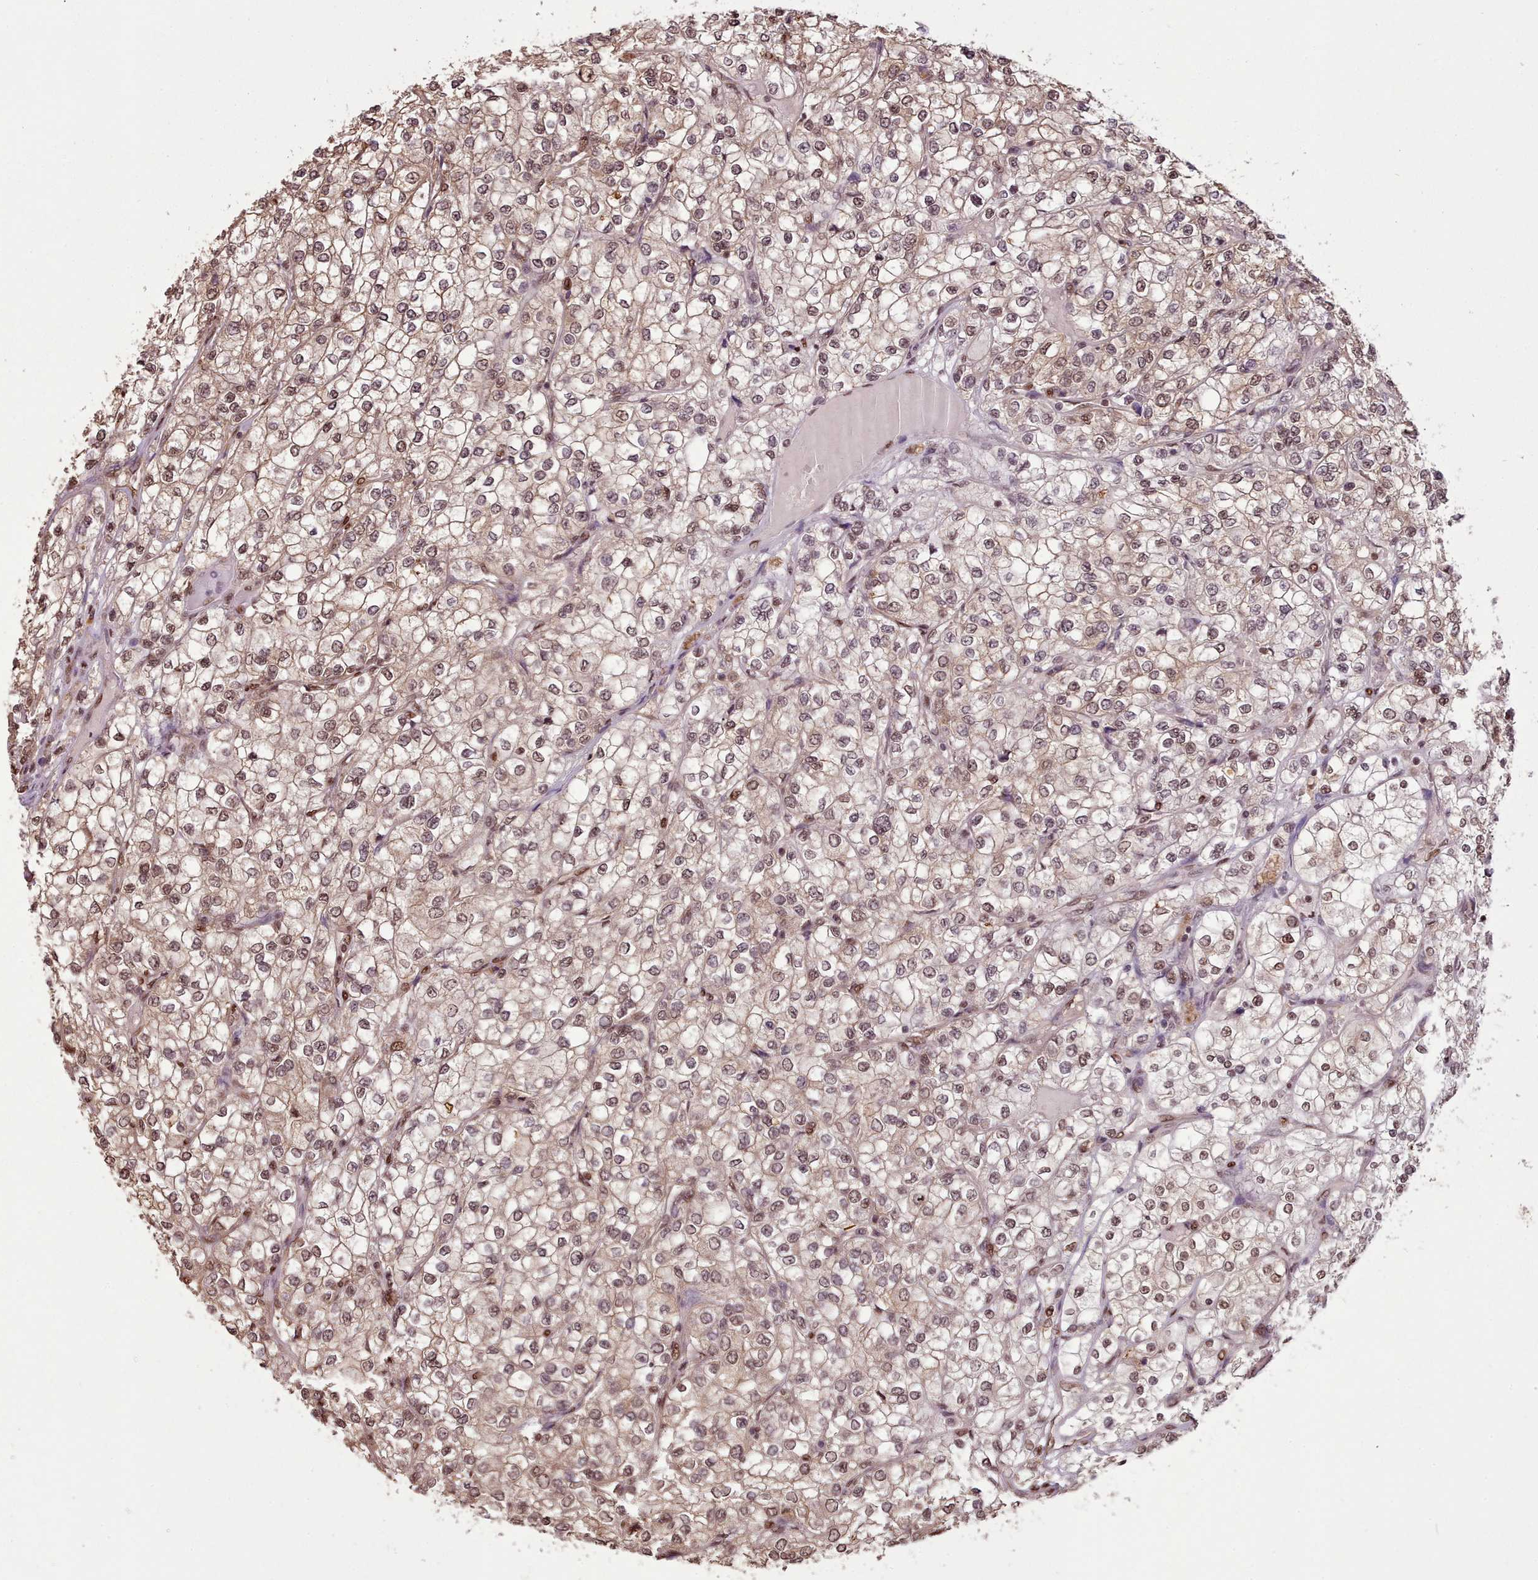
{"staining": {"intensity": "moderate", "quantity": ">75%", "location": "nuclear"}, "tissue": "renal cancer", "cell_type": "Tumor cells", "image_type": "cancer", "snomed": [{"axis": "morphology", "description": "Adenocarcinoma, NOS"}, {"axis": "topography", "description": "Kidney"}], "caption": "Protein analysis of renal cancer (adenocarcinoma) tissue exhibits moderate nuclear staining in about >75% of tumor cells.", "gene": "RPS27A", "patient": {"sex": "male", "age": 80}}